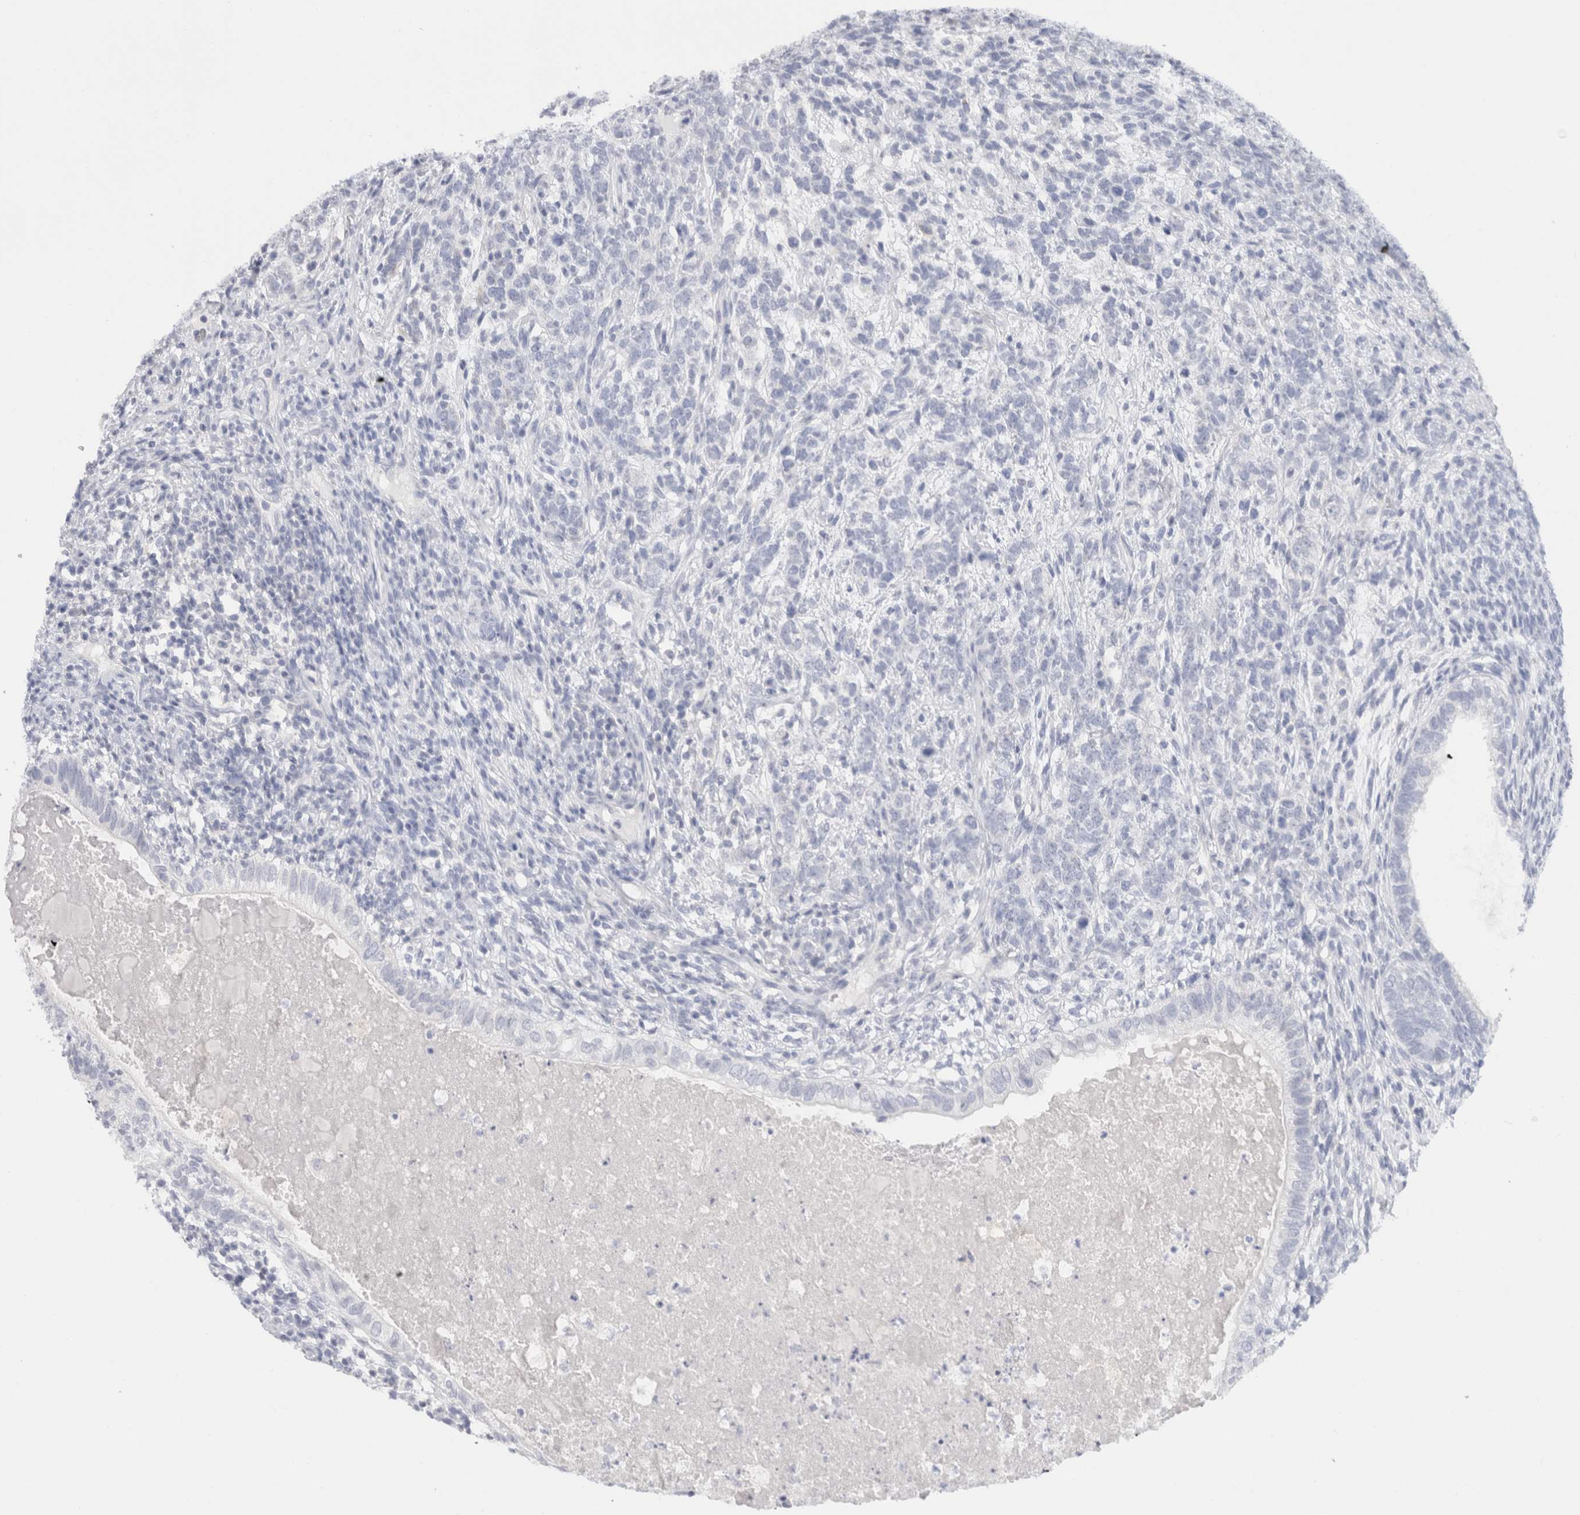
{"staining": {"intensity": "negative", "quantity": "none", "location": "none"}, "tissue": "testis cancer", "cell_type": "Tumor cells", "image_type": "cancer", "snomed": [{"axis": "morphology", "description": "Seminoma, NOS"}, {"axis": "morphology", "description": "Carcinoma, Embryonal, NOS"}, {"axis": "topography", "description": "Testis"}], "caption": "Human testis seminoma stained for a protein using immunohistochemistry (IHC) shows no staining in tumor cells.", "gene": "C9orf50", "patient": {"sex": "male", "age": 28}}